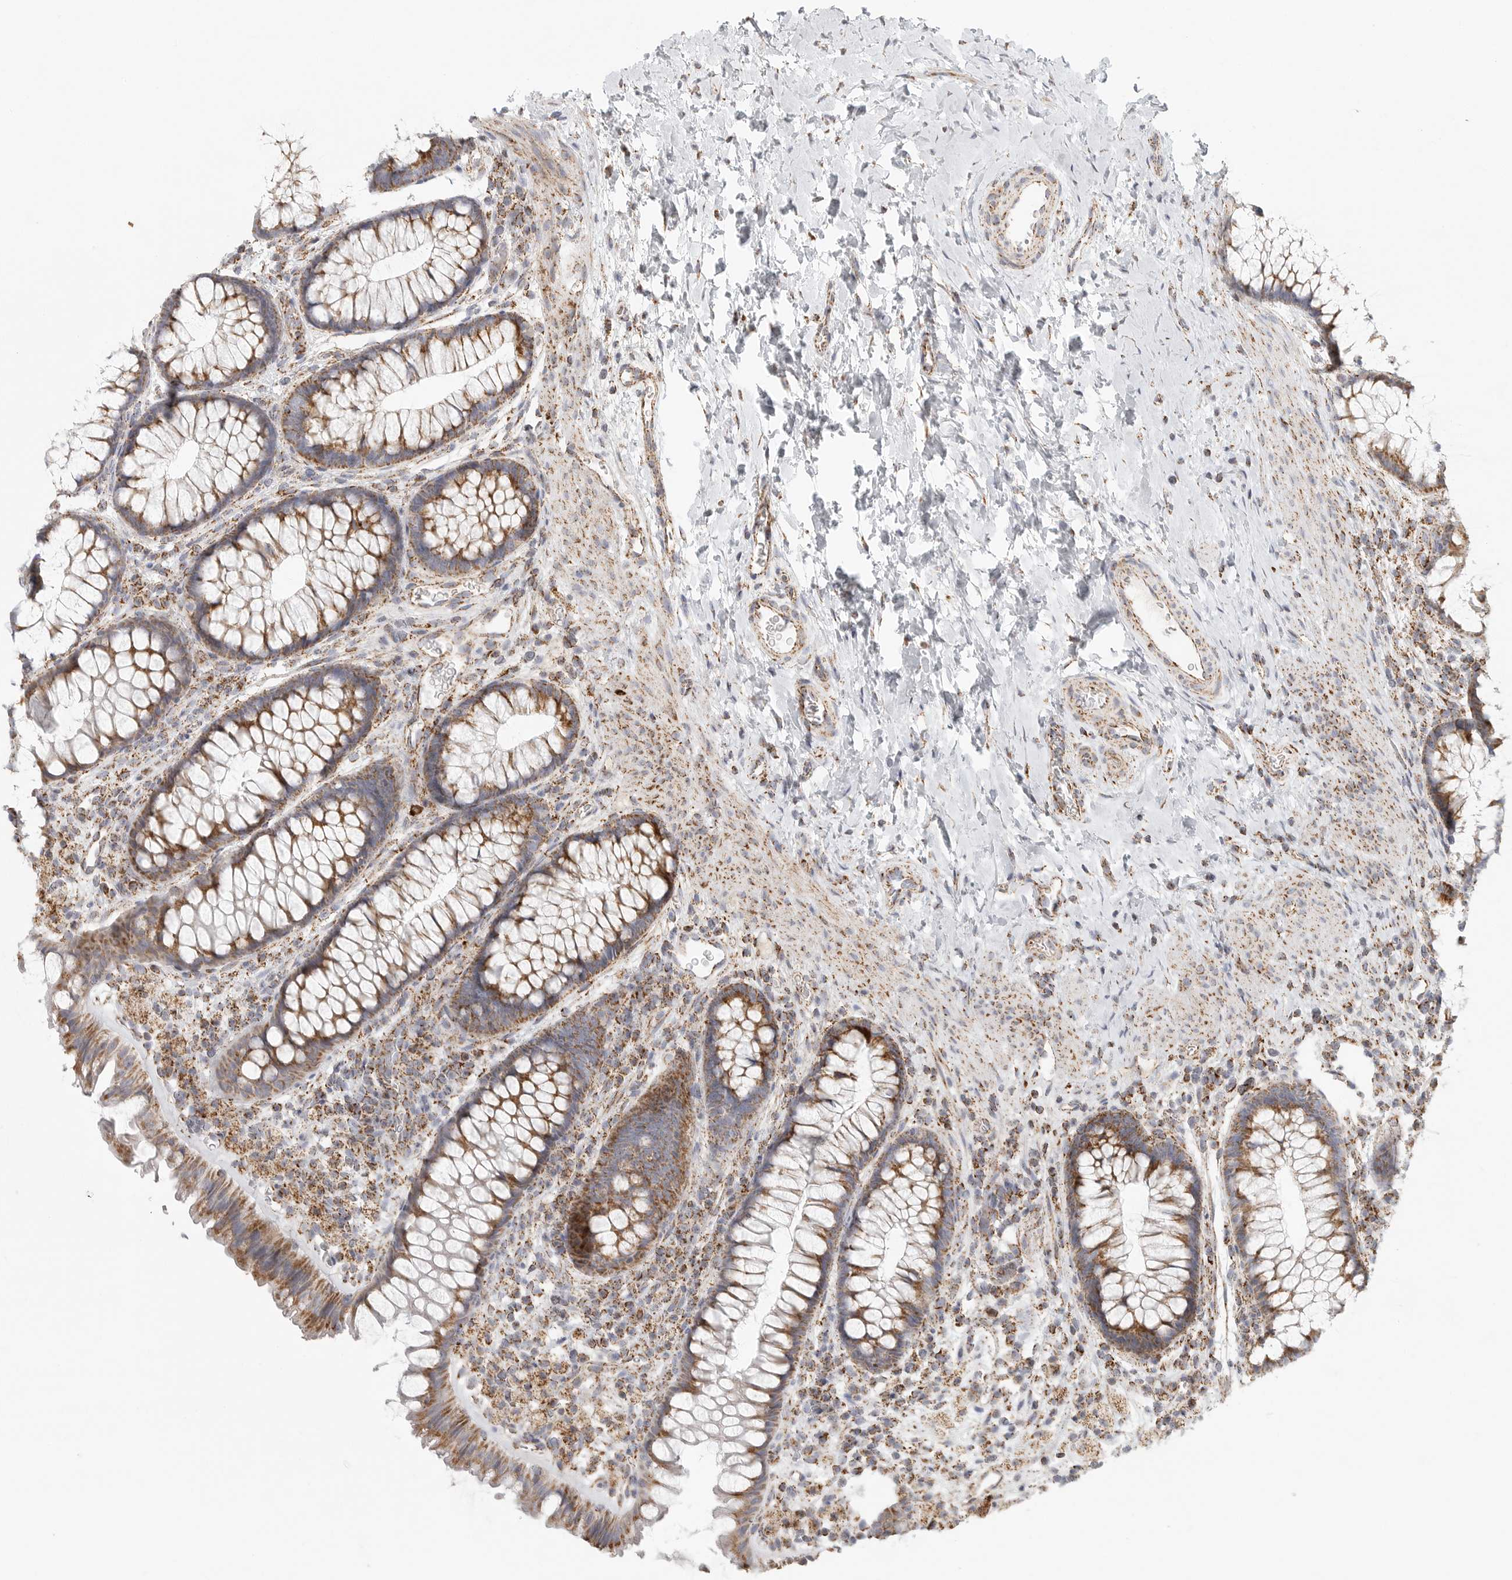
{"staining": {"intensity": "weak", "quantity": ">75%", "location": "cytoplasmic/membranous"}, "tissue": "colon", "cell_type": "Endothelial cells", "image_type": "normal", "snomed": [{"axis": "morphology", "description": "Normal tissue, NOS"}, {"axis": "topography", "description": "Colon"}], "caption": "The immunohistochemical stain labels weak cytoplasmic/membranous positivity in endothelial cells of benign colon.", "gene": "SLC25A26", "patient": {"sex": "female", "age": 62}}